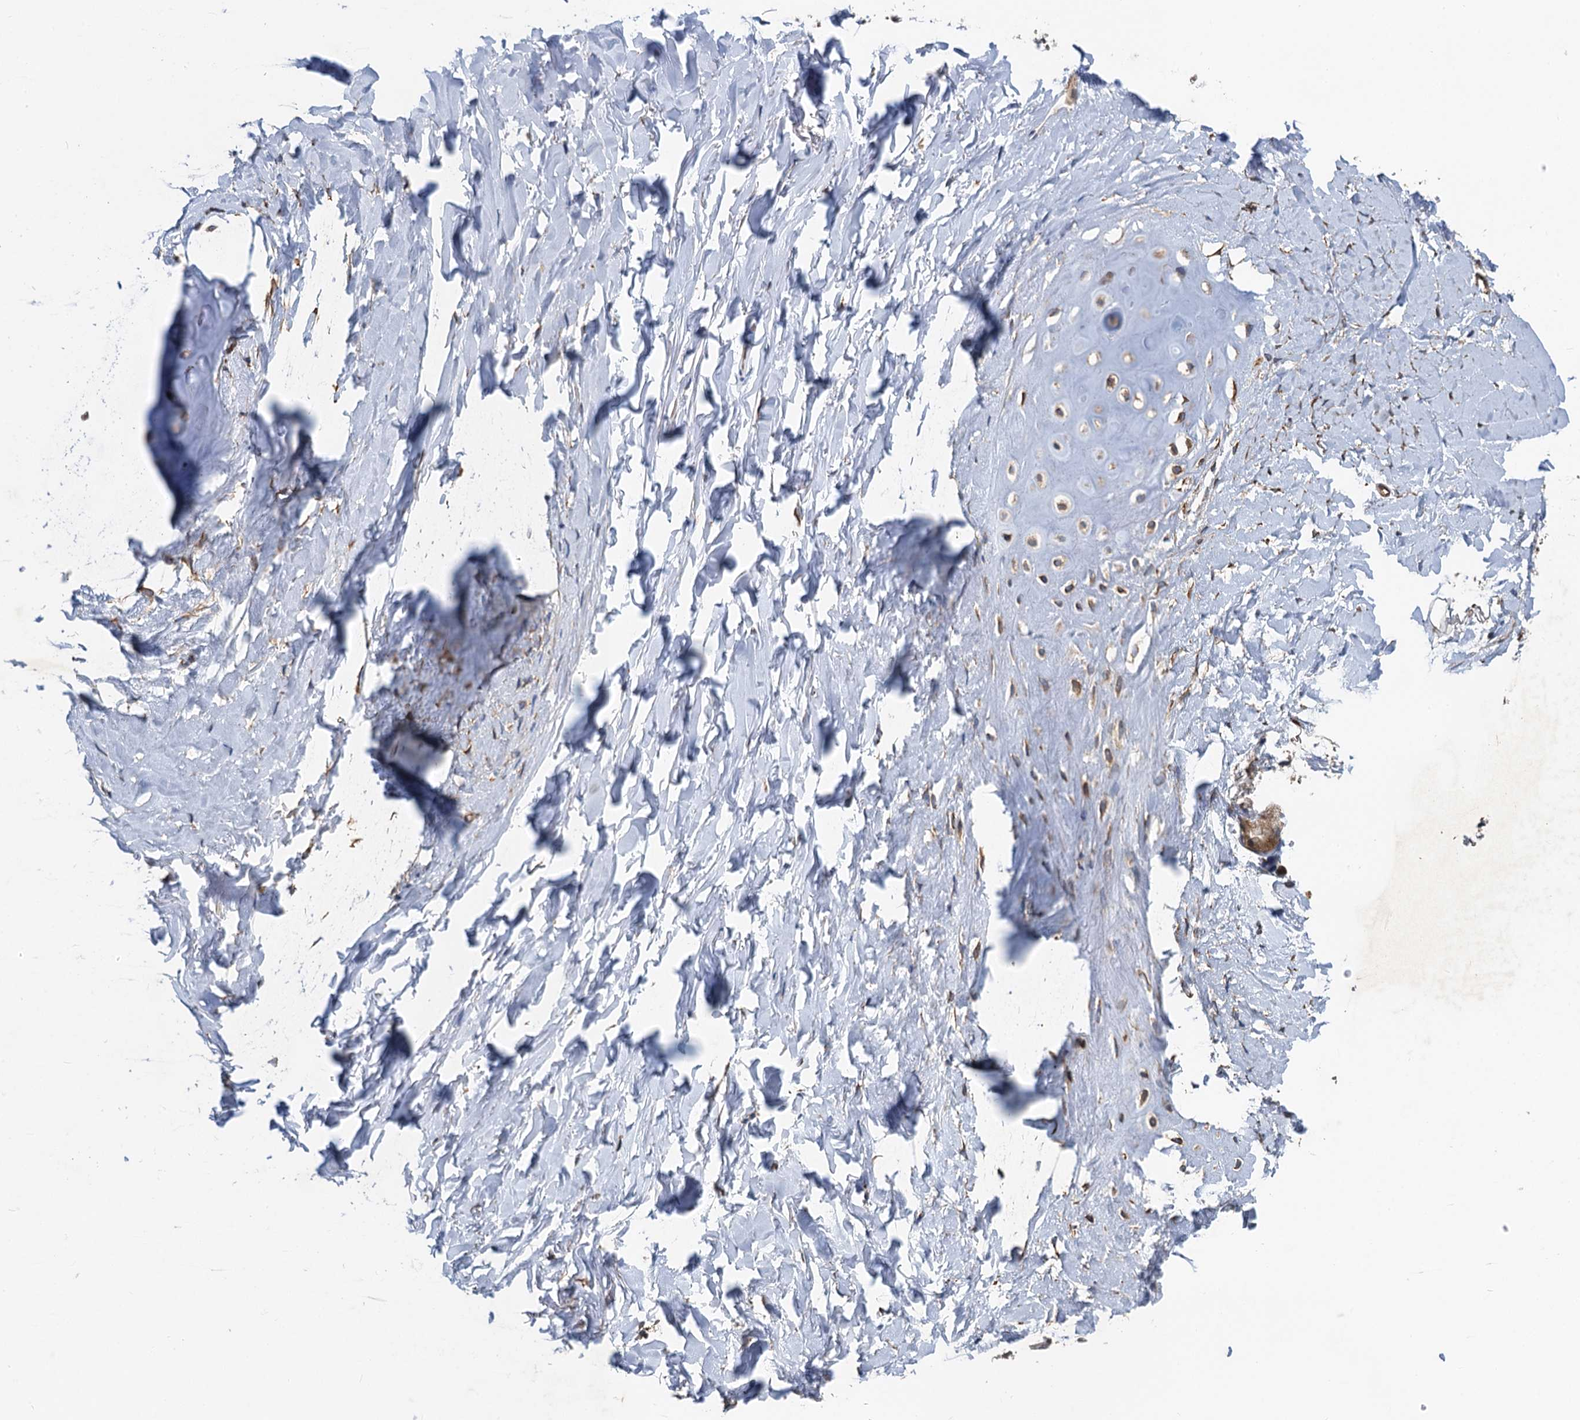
{"staining": {"intensity": "negative", "quantity": "none", "location": "none"}, "tissue": "adipose tissue", "cell_type": "Adipocytes", "image_type": "normal", "snomed": [{"axis": "morphology", "description": "Normal tissue, NOS"}, {"axis": "topography", "description": "Lymph node"}, {"axis": "topography", "description": "Bronchus"}], "caption": "Immunohistochemistry (IHC) photomicrograph of unremarkable adipose tissue: human adipose tissue stained with DAB demonstrates no significant protein staining in adipocytes. (Stains: DAB immunohistochemistry with hematoxylin counter stain, Microscopy: brightfield microscopy at high magnification).", "gene": "PJA2", "patient": {"sex": "male", "age": 63}}